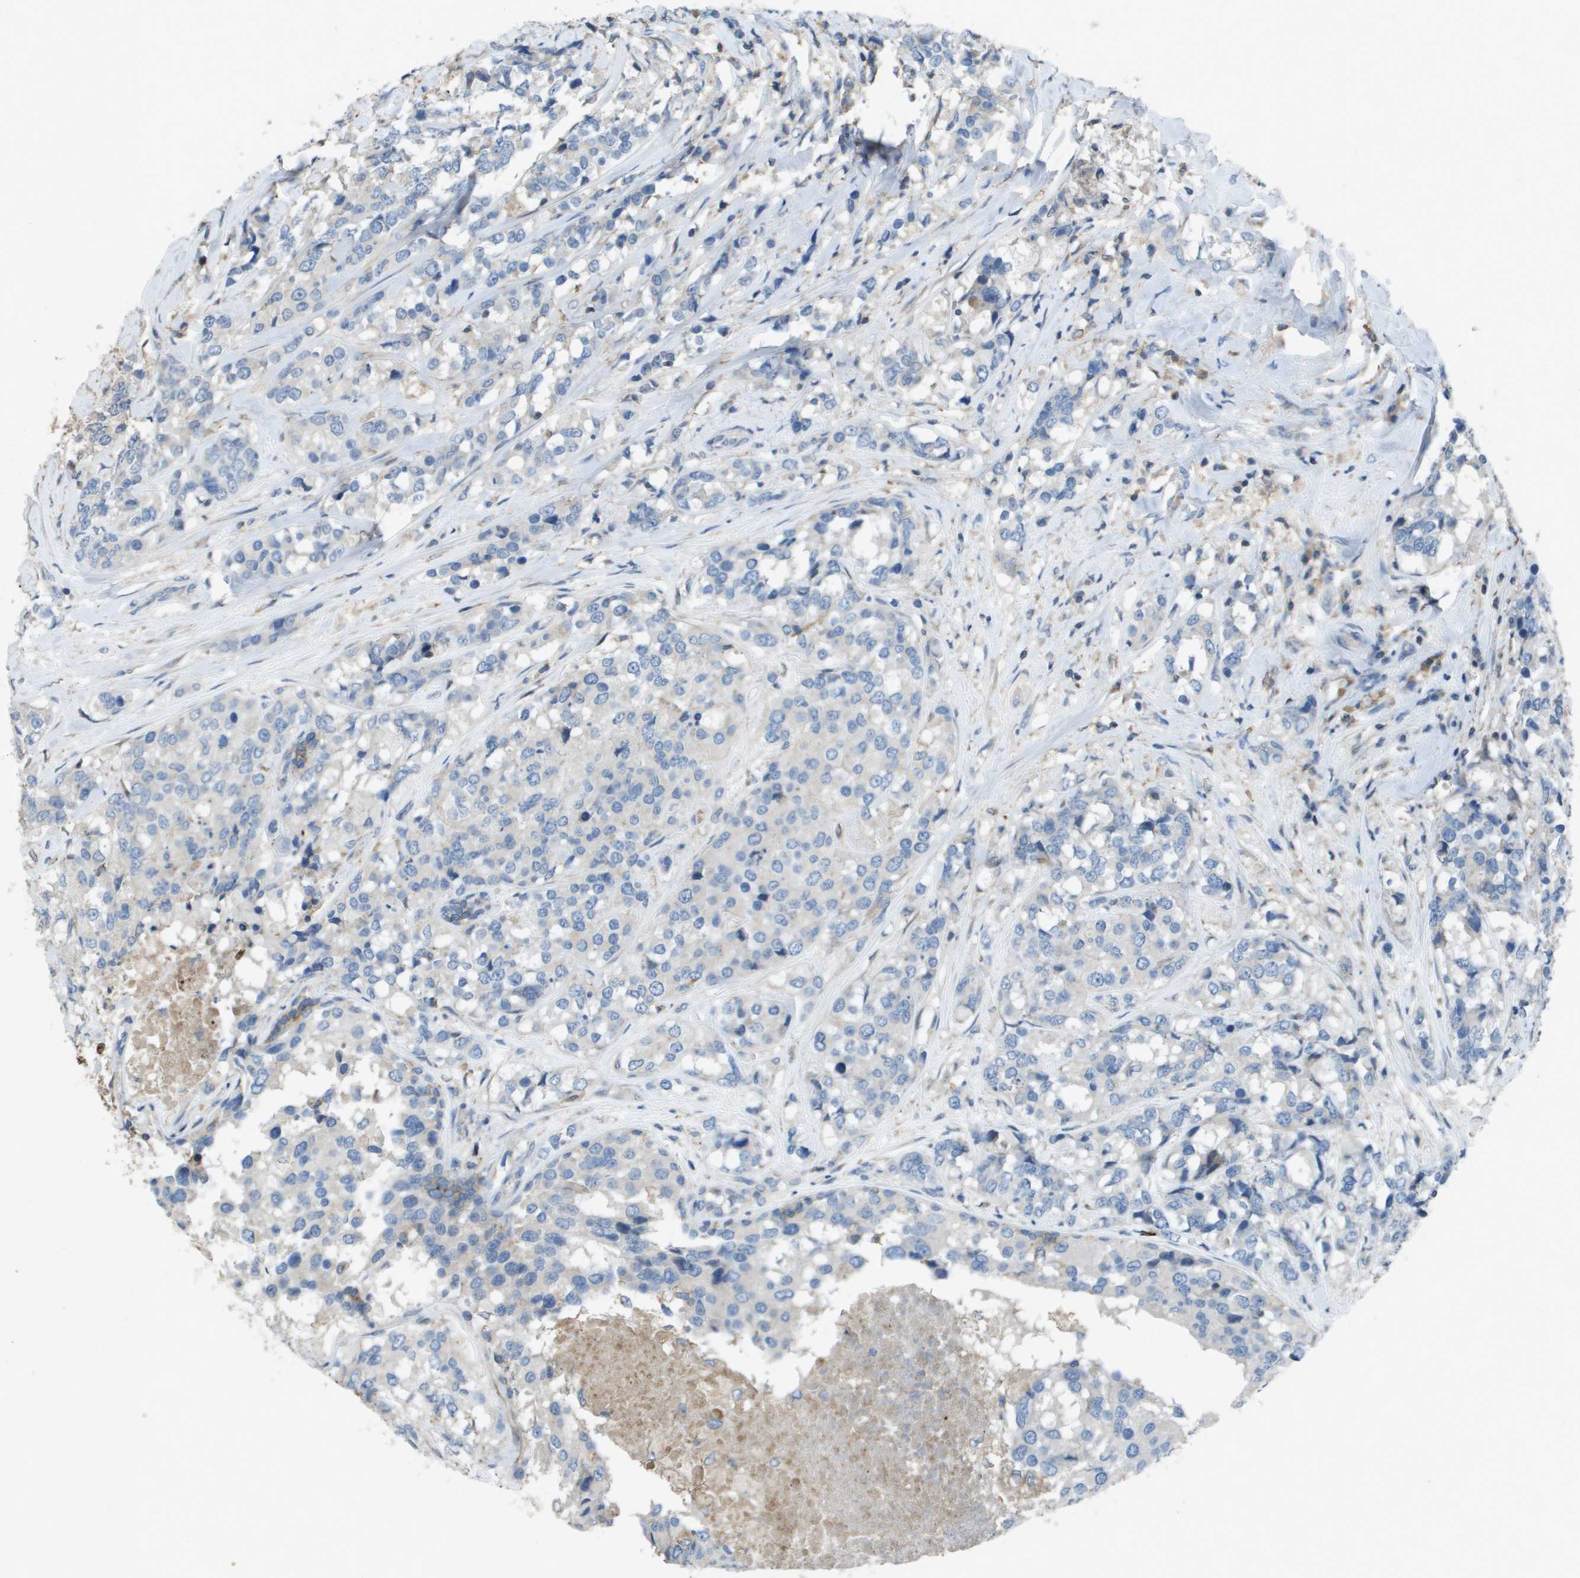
{"staining": {"intensity": "negative", "quantity": "none", "location": "none"}, "tissue": "breast cancer", "cell_type": "Tumor cells", "image_type": "cancer", "snomed": [{"axis": "morphology", "description": "Lobular carcinoma"}, {"axis": "topography", "description": "Breast"}], "caption": "This image is of breast cancer stained with IHC to label a protein in brown with the nuclei are counter-stained blue. There is no positivity in tumor cells.", "gene": "CLCA4", "patient": {"sex": "female", "age": 59}}